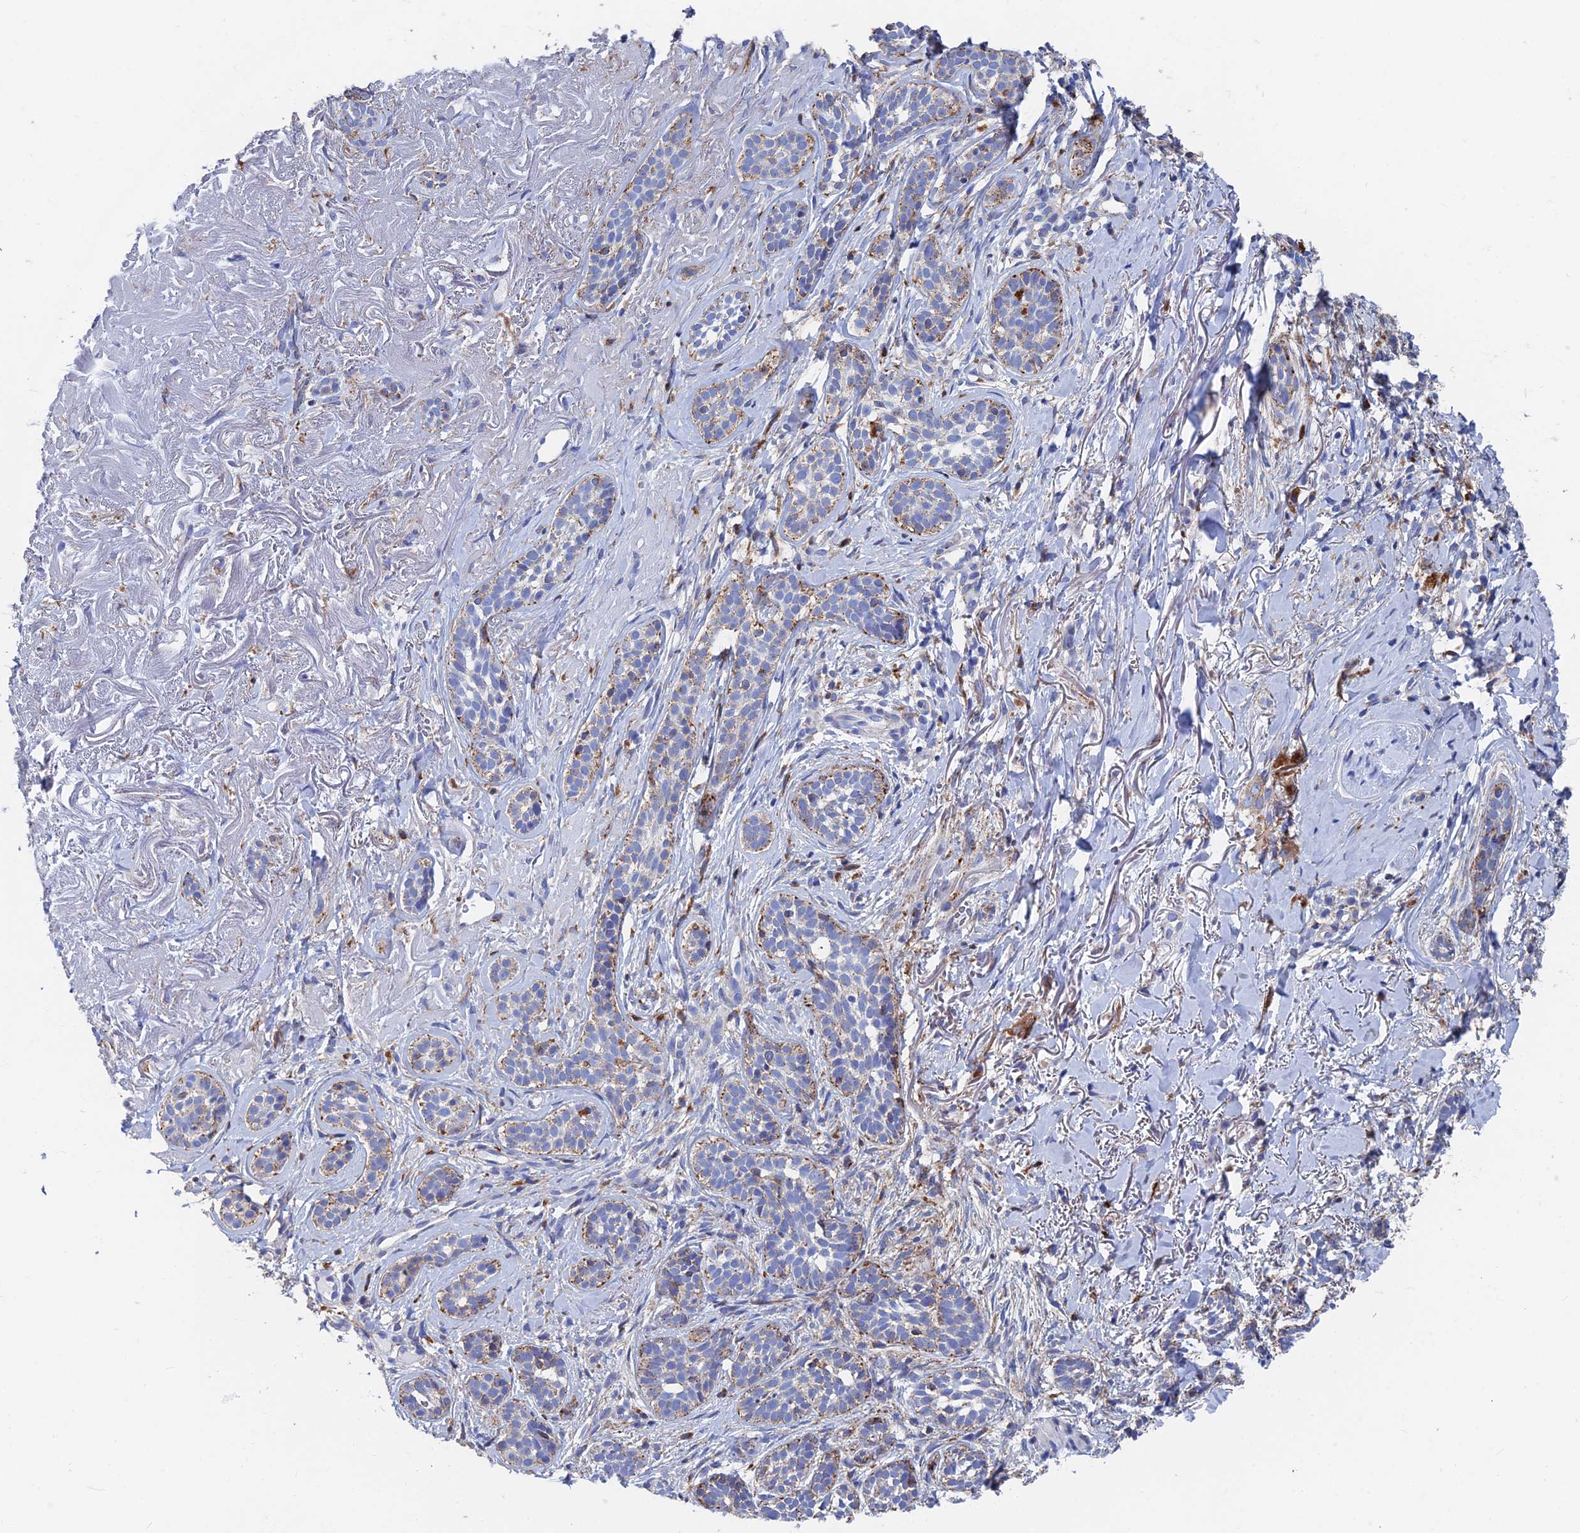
{"staining": {"intensity": "moderate", "quantity": "25%-75%", "location": "cytoplasmic/membranous"}, "tissue": "skin cancer", "cell_type": "Tumor cells", "image_type": "cancer", "snomed": [{"axis": "morphology", "description": "Basal cell carcinoma"}, {"axis": "topography", "description": "Skin"}], "caption": "Human skin cancer stained with a brown dye shows moderate cytoplasmic/membranous positive positivity in about 25%-75% of tumor cells.", "gene": "SPNS1", "patient": {"sex": "male", "age": 71}}